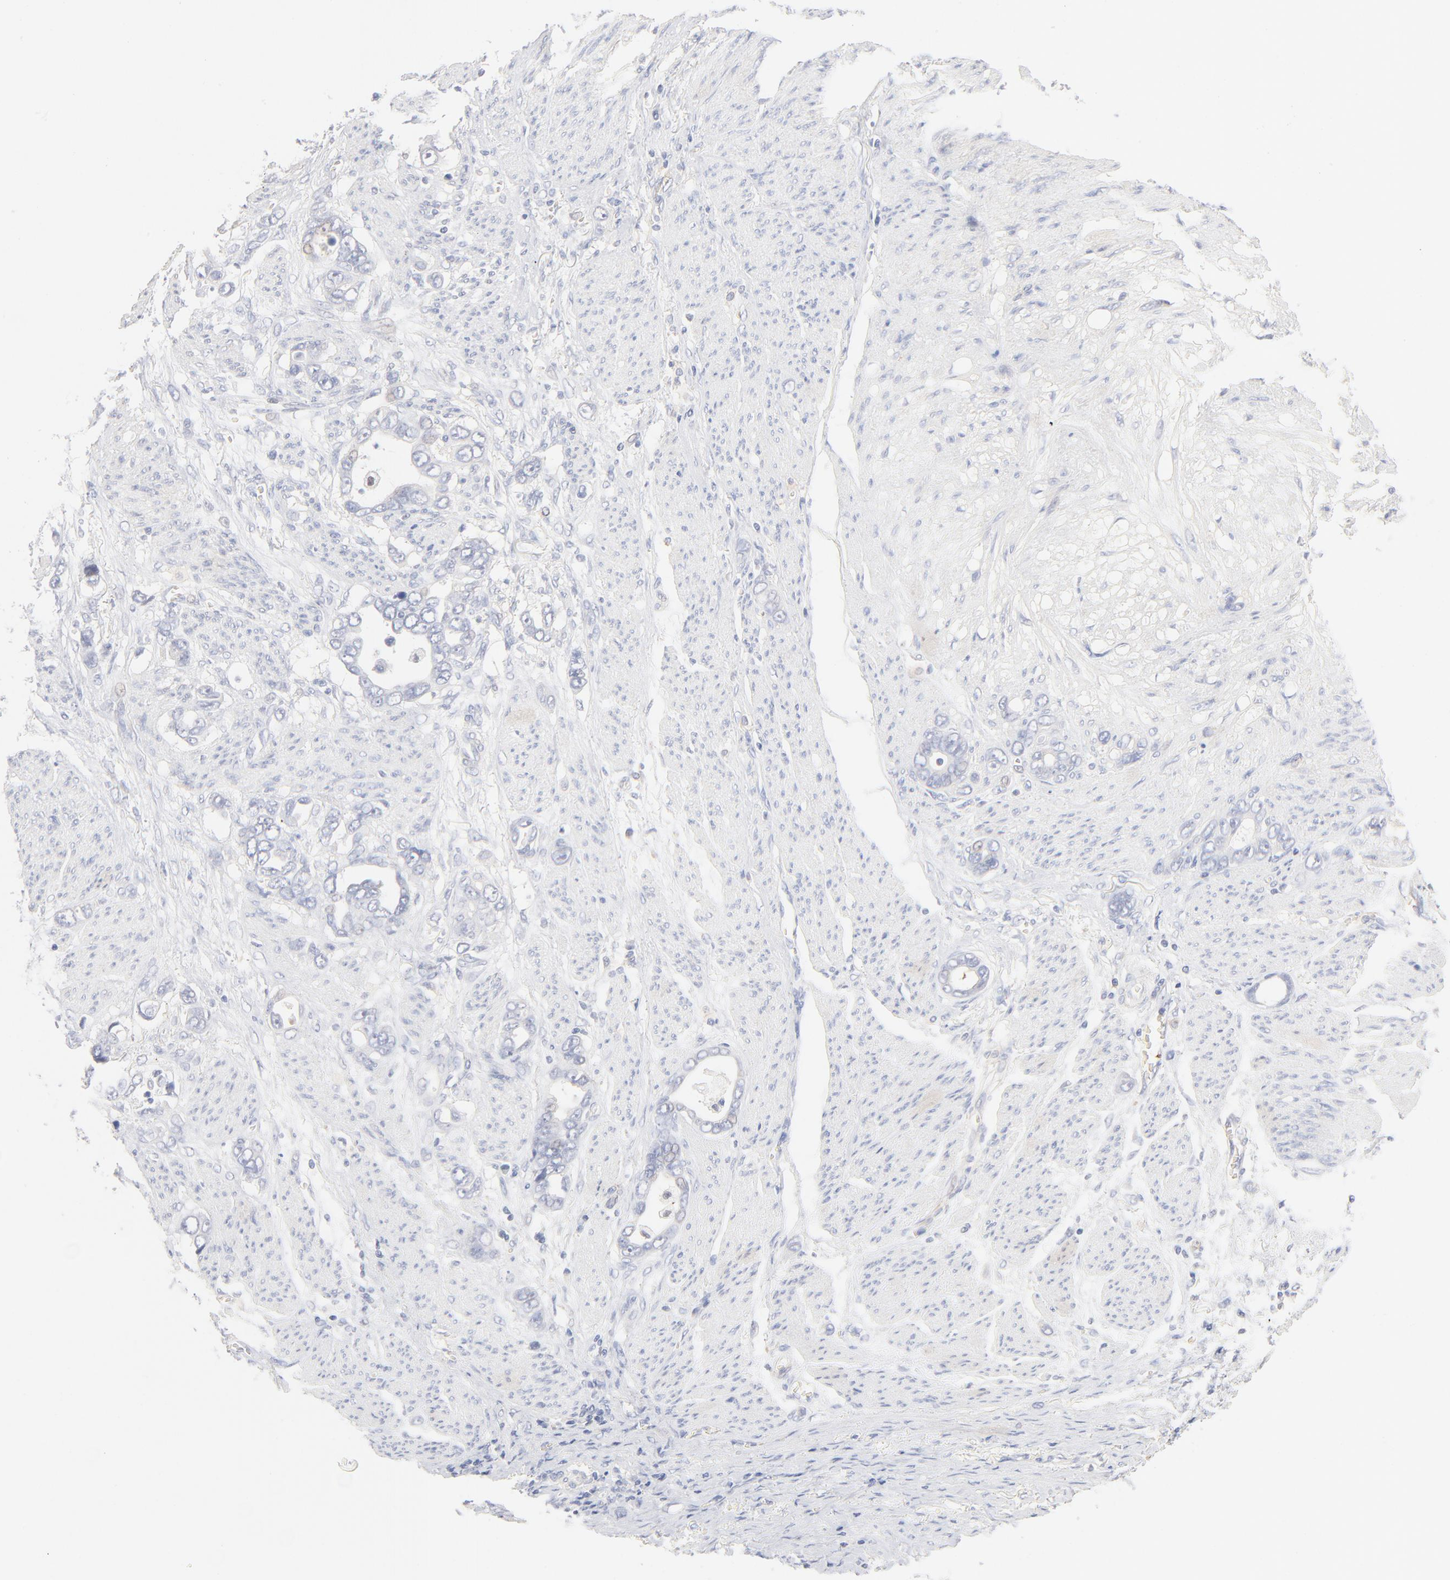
{"staining": {"intensity": "negative", "quantity": "none", "location": "none"}, "tissue": "stomach cancer", "cell_type": "Tumor cells", "image_type": "cancer", "snomed": [{"axis": "morphology", "description": "Adenocarcinoma, NOS"}, {"axis": "topography", "description": "Stomach"}], "caption": "This is a histopathology image of immunohistochemistry (IHC) staining of adenocarcinoma (stomach), which shows no expression in tumor cells. (DAB immunohistochemistry (IHC), high magnification).", "gene": "SPTB", "patient": {"sex": "male", "age": 78}}